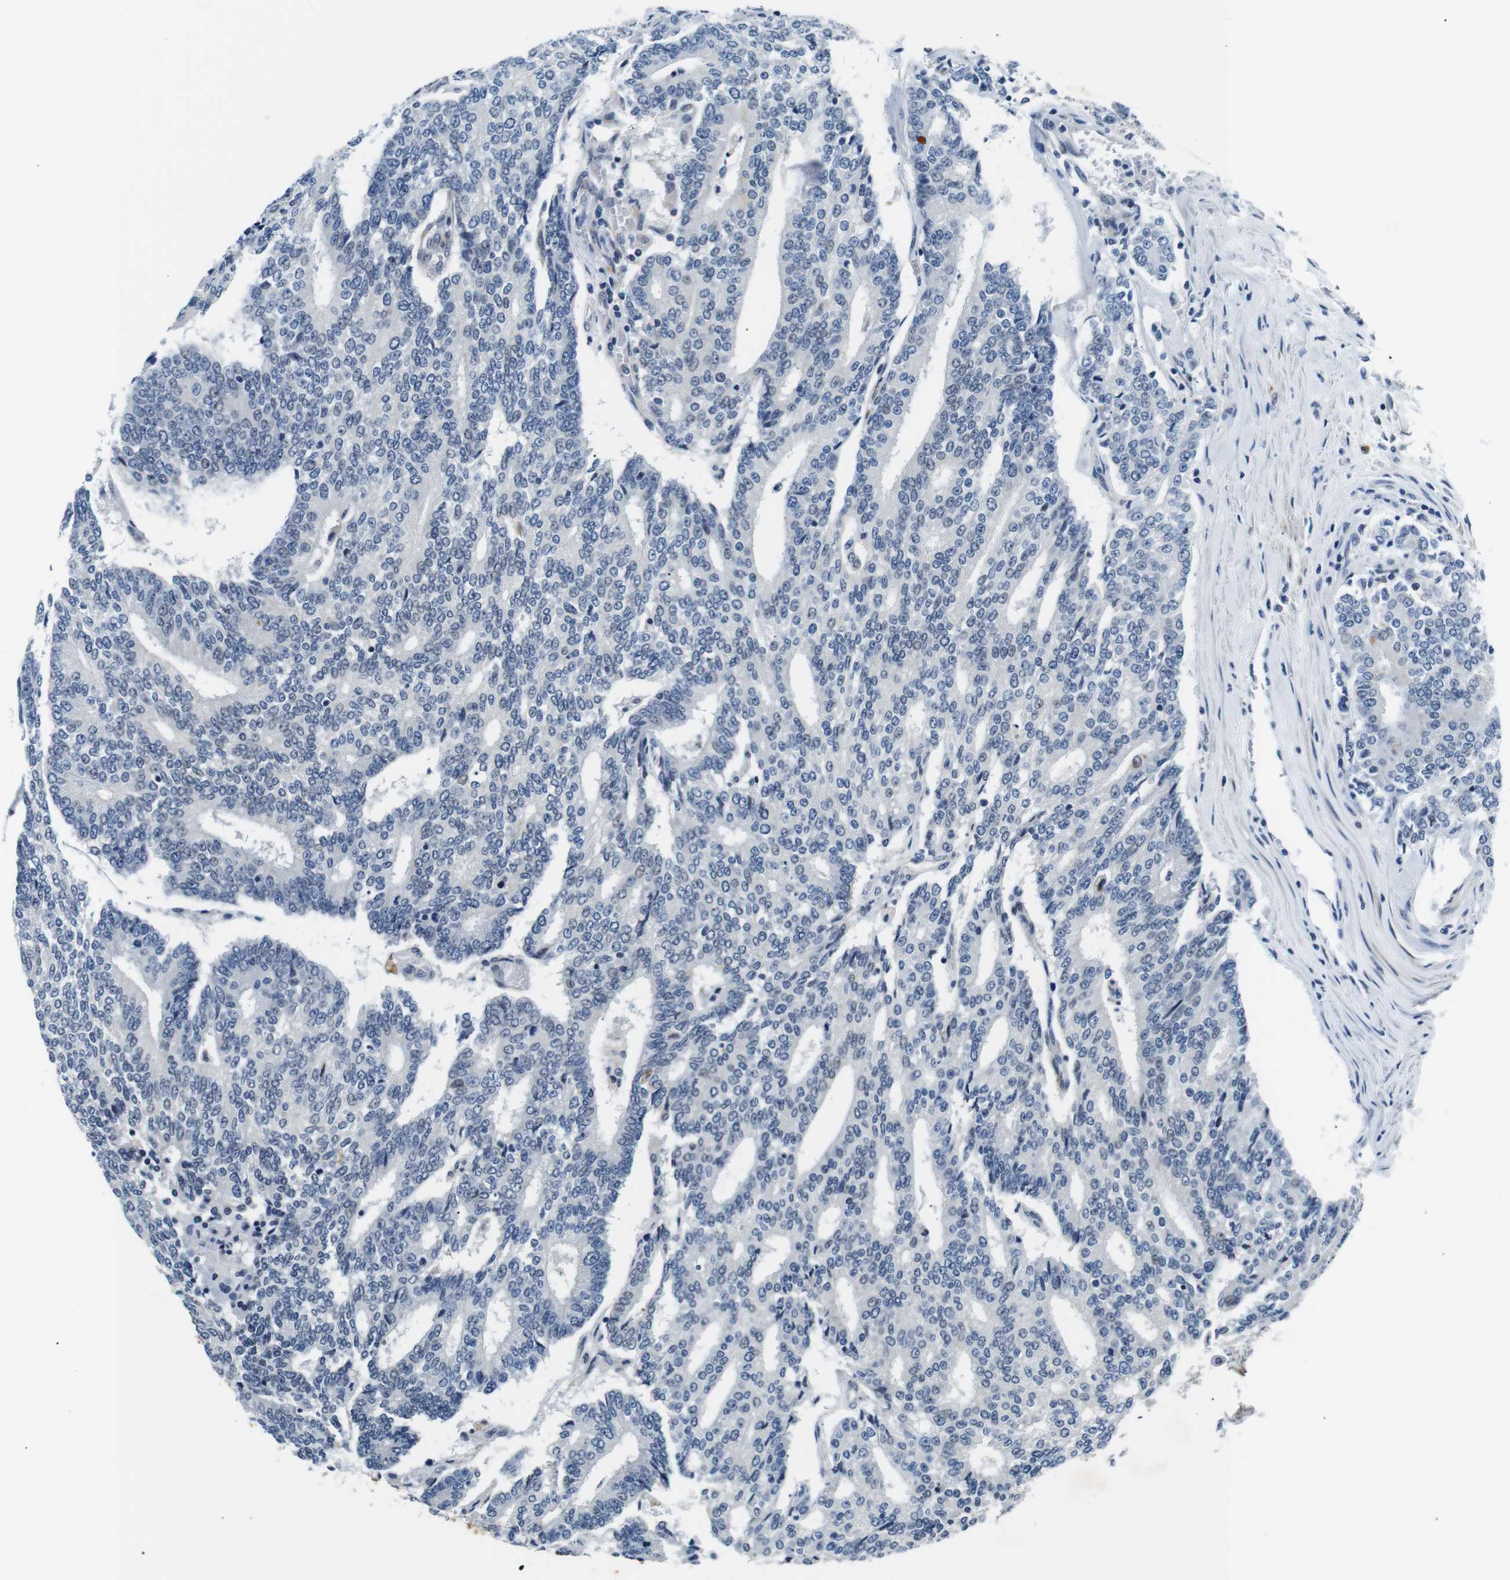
{"staining": {"intensity": "negative", "quantity": "none", "location": "none"}, "tissue": "prostate cancer", "cell_type": "Tumor cells", "image_type": "cancer", "snomed": [{"axis": "morphology", "description": "Normal tissue, NOS"}, {"axis": "morphology", "description": "Adenocarcinoma, High grade"}, {"axis": "topography", "description": "Prostate"}, {"axis": "topography", "description": "Seminal veicle"}], "caption": "Tumor cells are negative for brown protein staining in prostate adenocarcinoma (high-grade).", "gene": "TAFA1", "patient": {"sex": "male", "age": 55}}